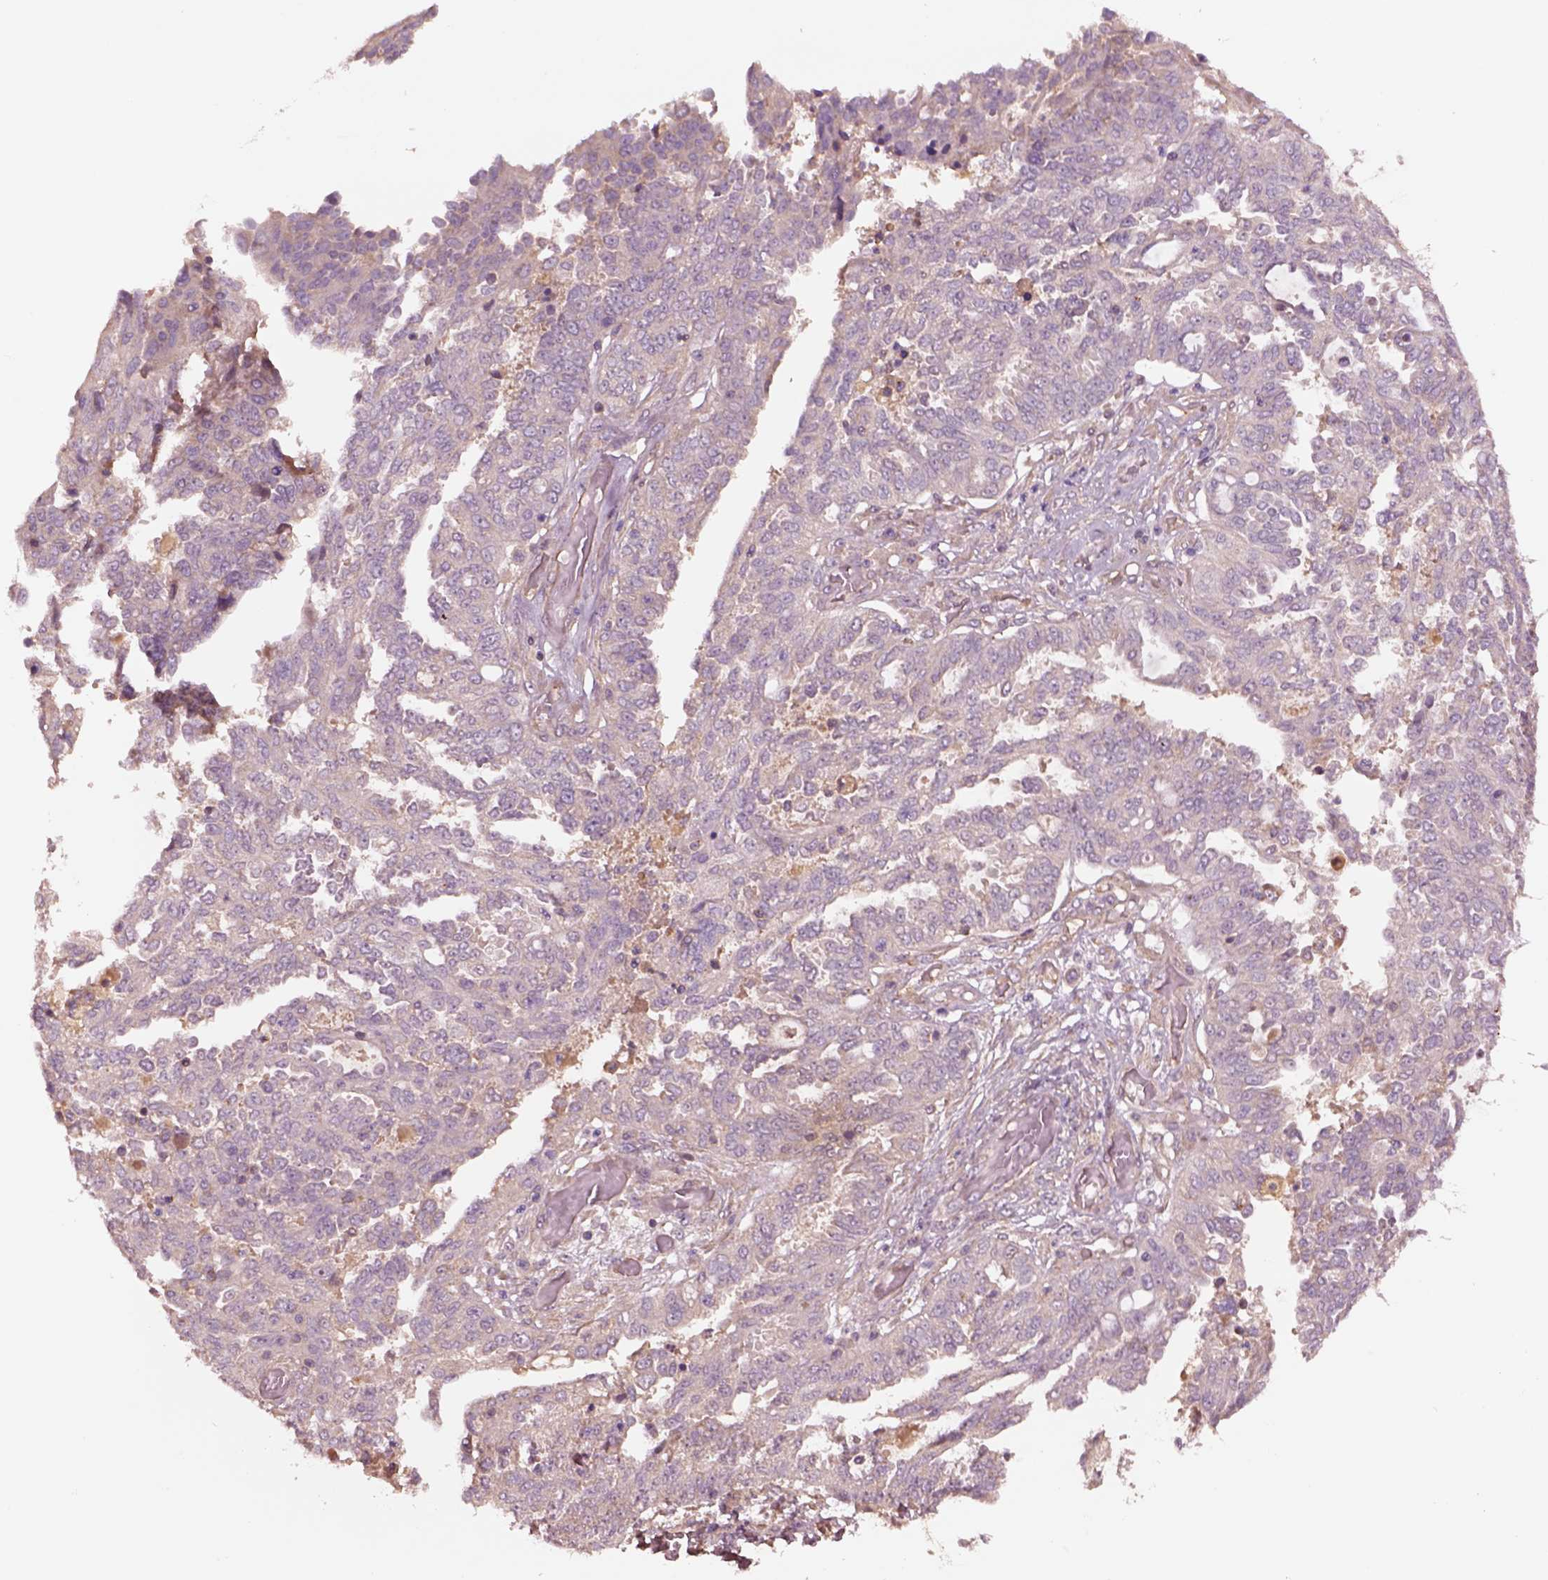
{"staining": {"intensity": "negative", "quantity": "none", "location": "none"}, "tissue": "ovarian cancer", "cell_type": "Tumor cells", "image_type": "cancer", "snomed": [{"axis": "morphology", "description": "Cystadenocarcinoma, serous, NOS"}, {"axis": "topography", "description": "Ovary"}], "caption": "The histopathology image reveals no significant staining in tumor cells of ovarian cancer.", "gene": "HTR1B", "patient": {"sex": "female", "age": 67}}